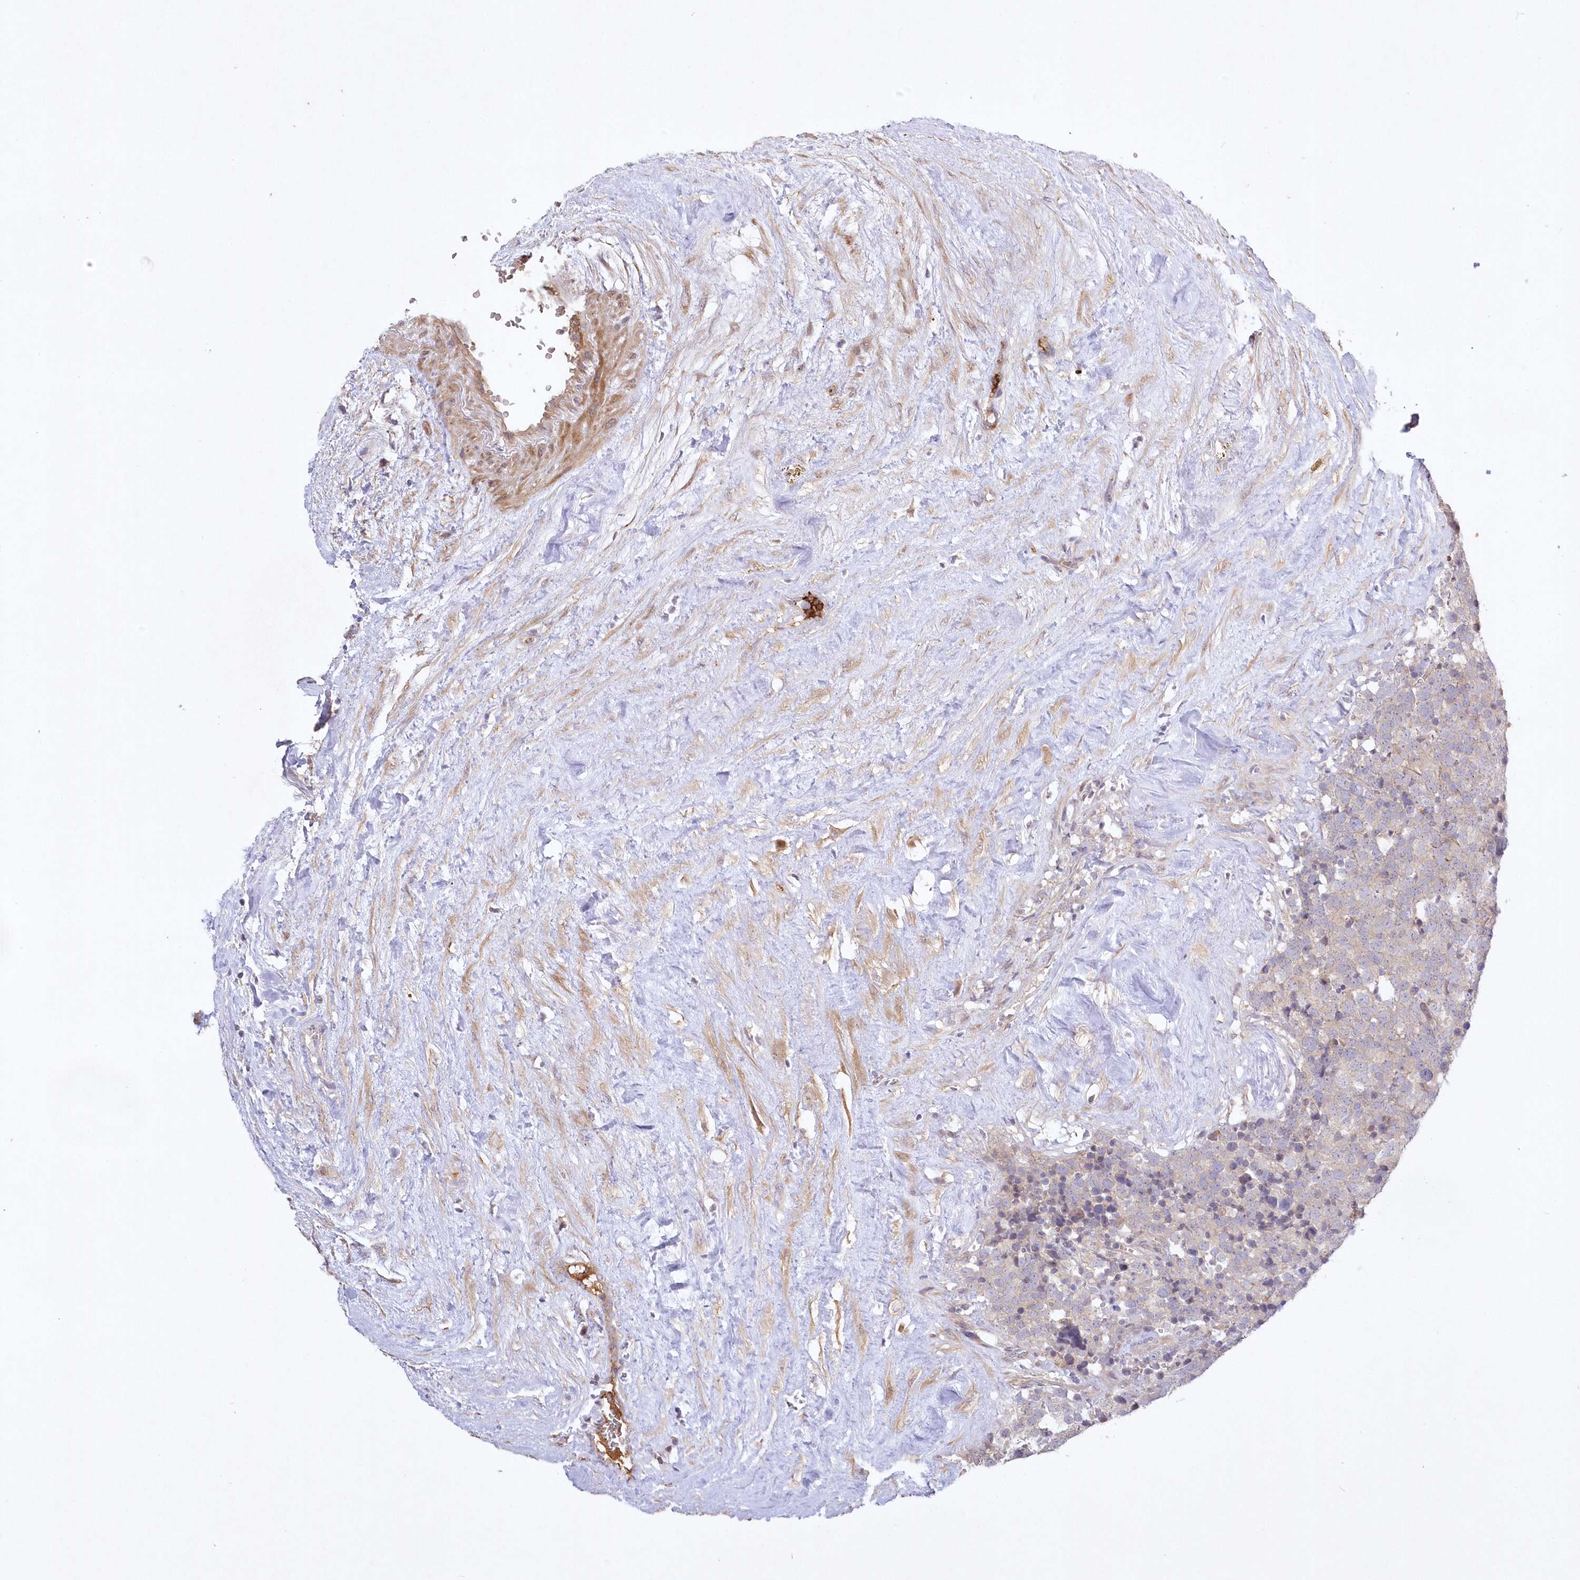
{"staining": {"intensity": "negative", "quantity": "none", "location": "none"}, "tissue": "testis cancer", "cell_type": "Tumor cells", "image_type": "cancer", "snomed": [{"axis": "morphology", "description": "Seminoma, NOS"}, {"axis": "topography", "description": "Testis"}], "caption": "The micrograph exhibits no significant expression in tumor cells of testis cancer (seminoma).", "gene": "WBP1L", "patient": {"sex": "male", "age": 71}}